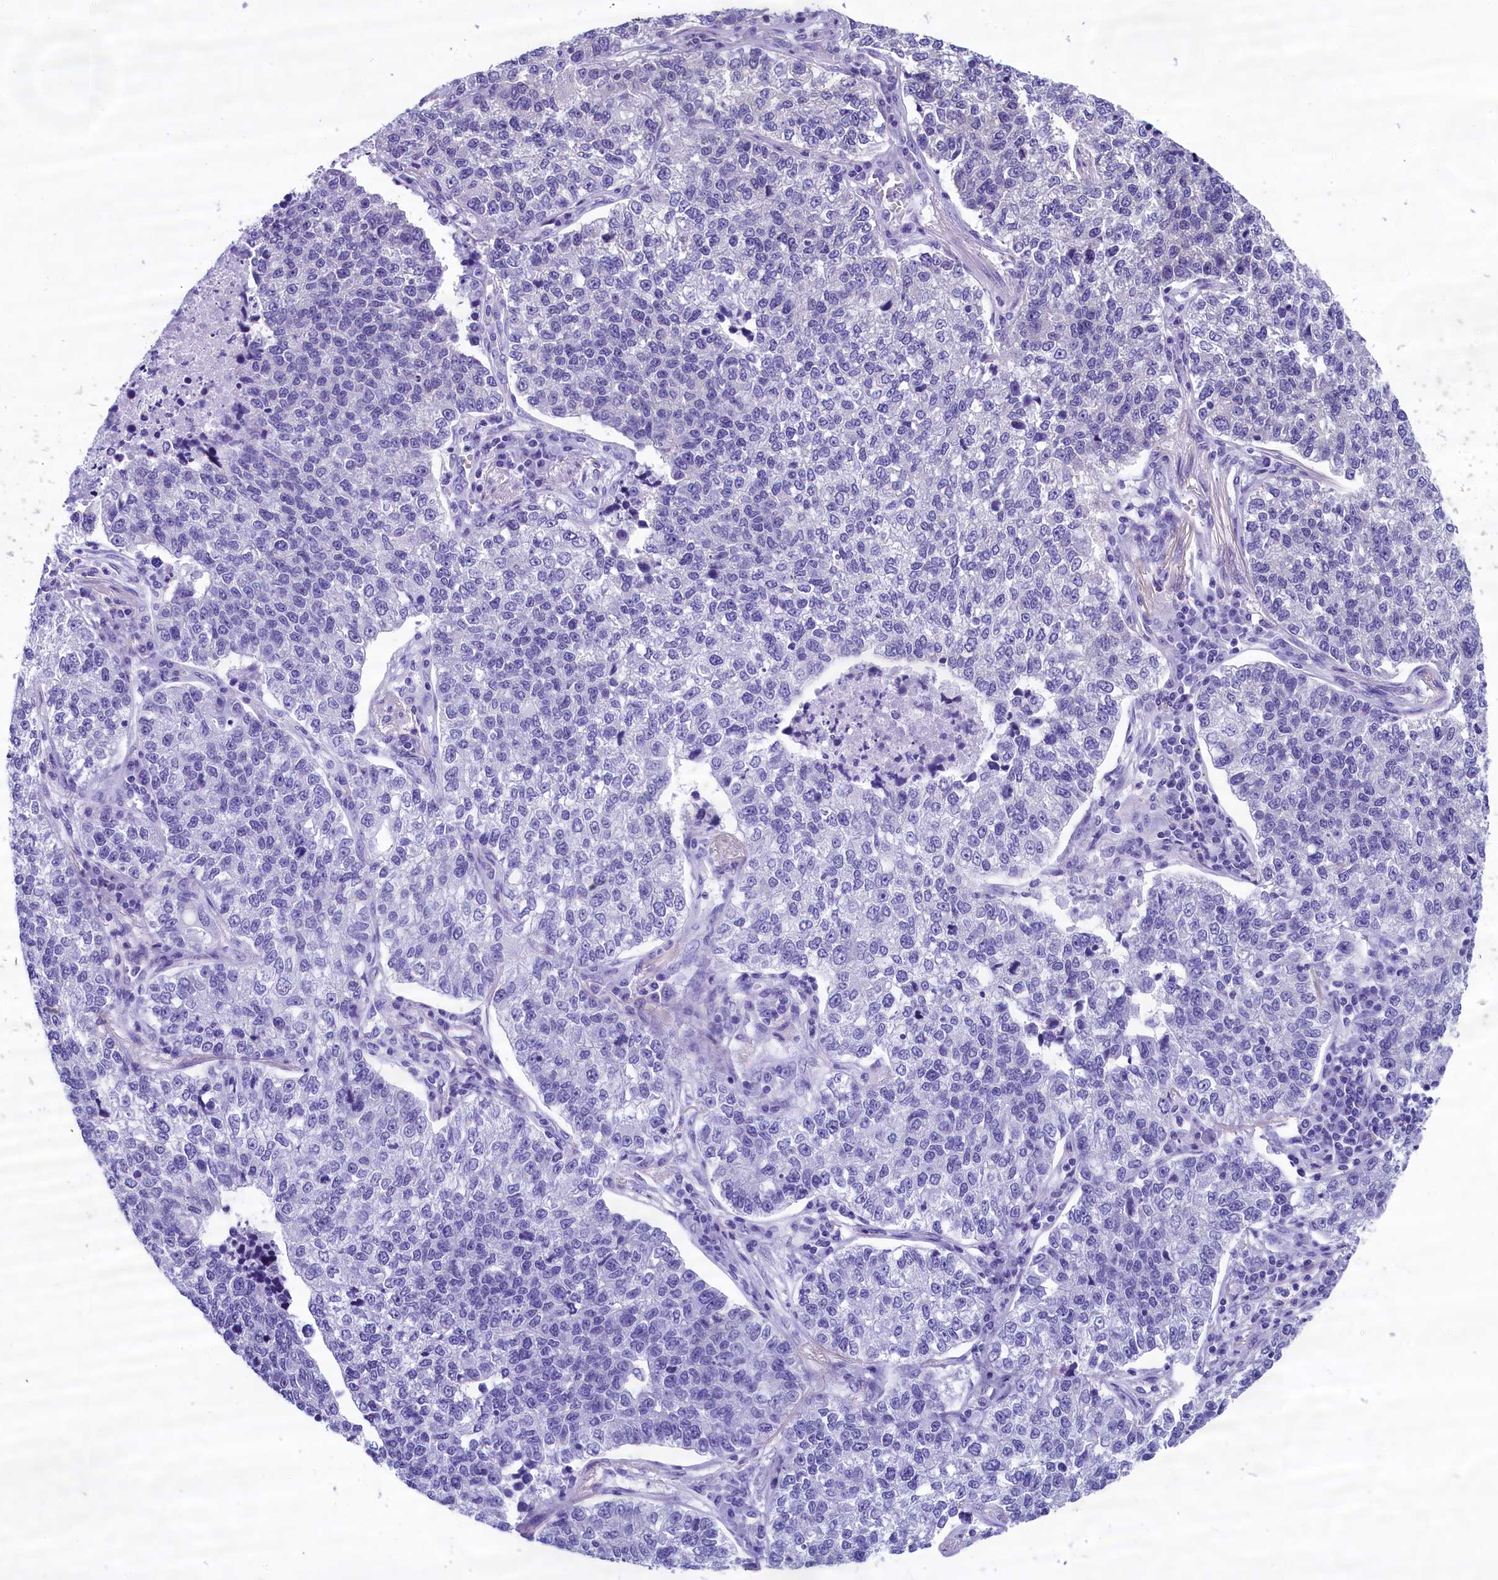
{"staining": {"intensity": "negative", "quantity": "none", "location": "none"}, "tissue": "lung cancer", "cell_type": "Tumor cells", "image_type": "cancer", "snomed": [{"axis": "morphology", "description": "Adenocarcinoma, NOS"}, {"axis": "topography", "description": "Lung"}], "caption": "Immunohistochemistry photomicrograph of human lung cancer (adenocarcinoma) stained for a protein (brown), which reveals no expression in tumor cells.", "gene": "ABCC8", "patient": {"sex": "male", "age": 49}}